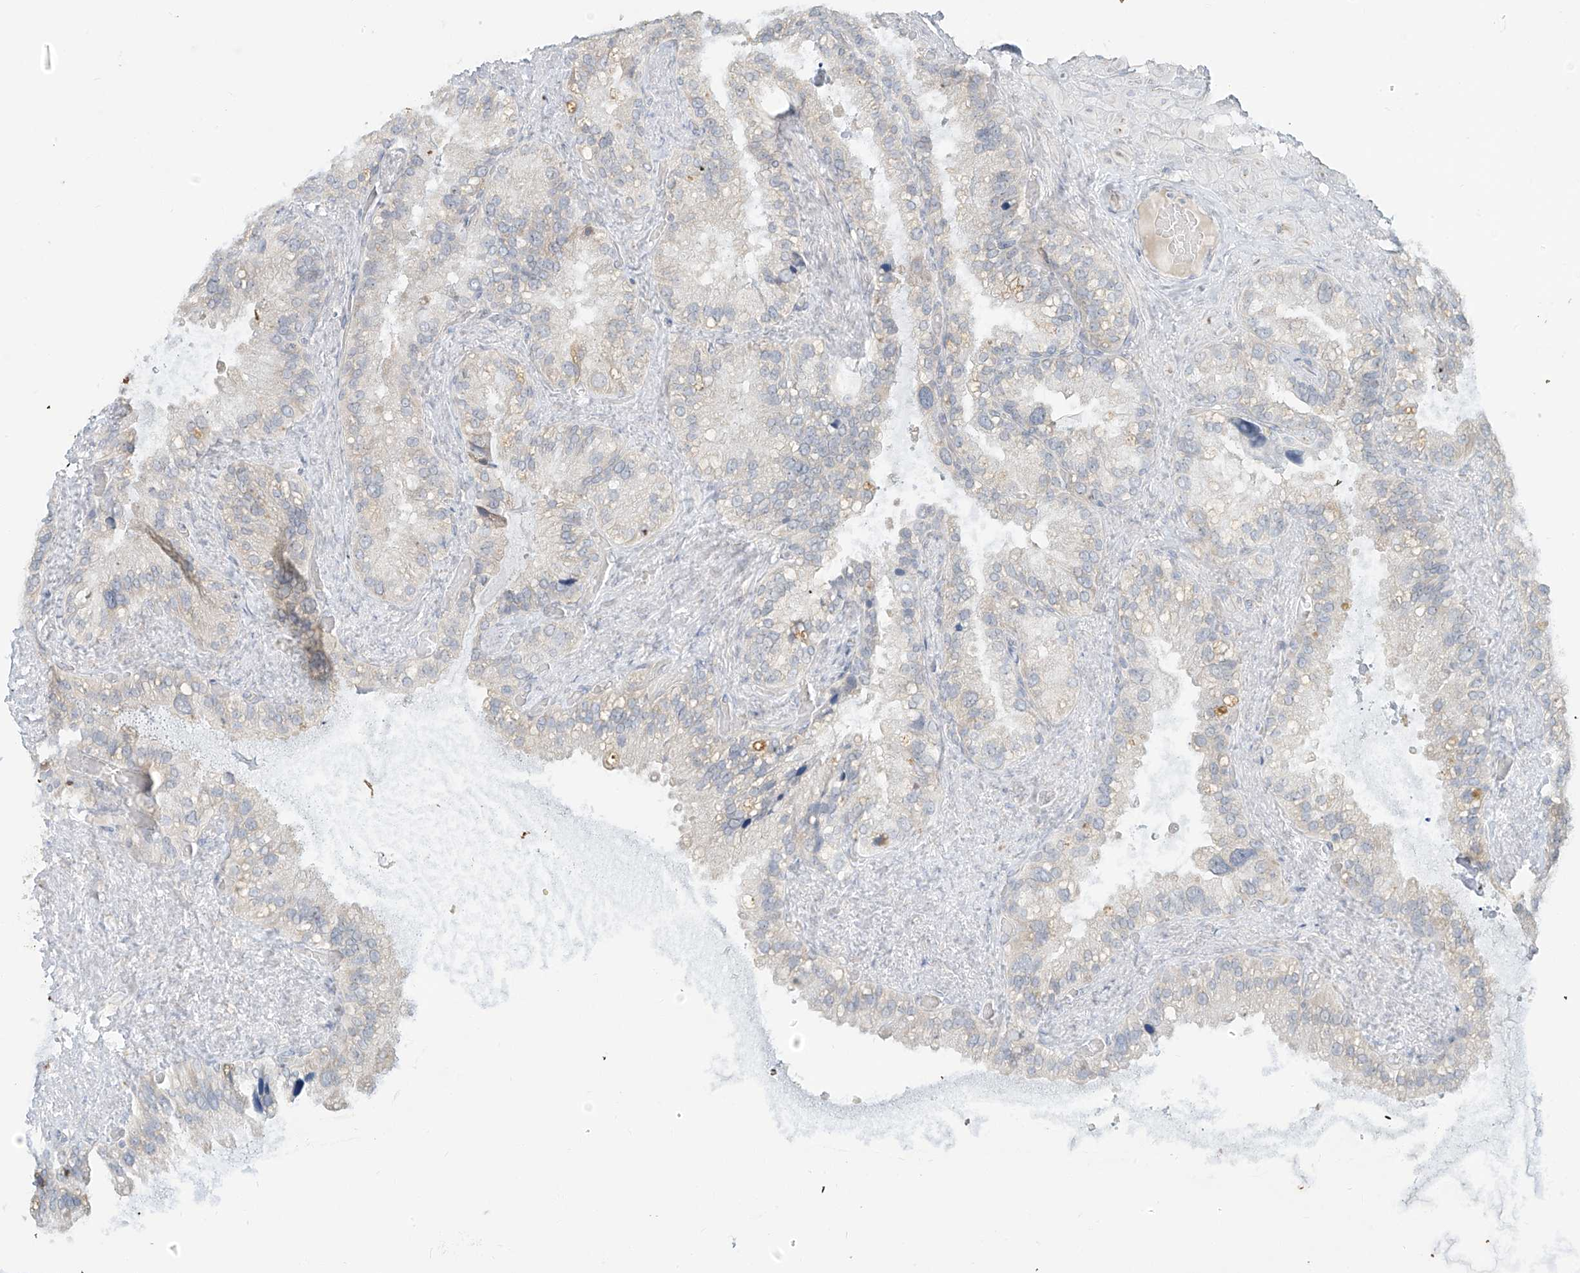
{"staining": {"intensity": "negative", "quantity": "none", "location": "none"}, "tissue": "seminal vesicle", "cell_type": "Glandular cells", "image_type": "normal", "snomed": [{"axis": "morphology", "description": "Normal tissue, NOS"}, {"axis": "topography", "description": "Prostate"}, {"axis": "topography", "description": "Seminal veicle"}], "caption": "This is an IHC micrograph of normal human seminal vesicle. There is no expression in glandular cells.", "gene": "C2orf42", "patient": {"sex": "male", "age": 68}}